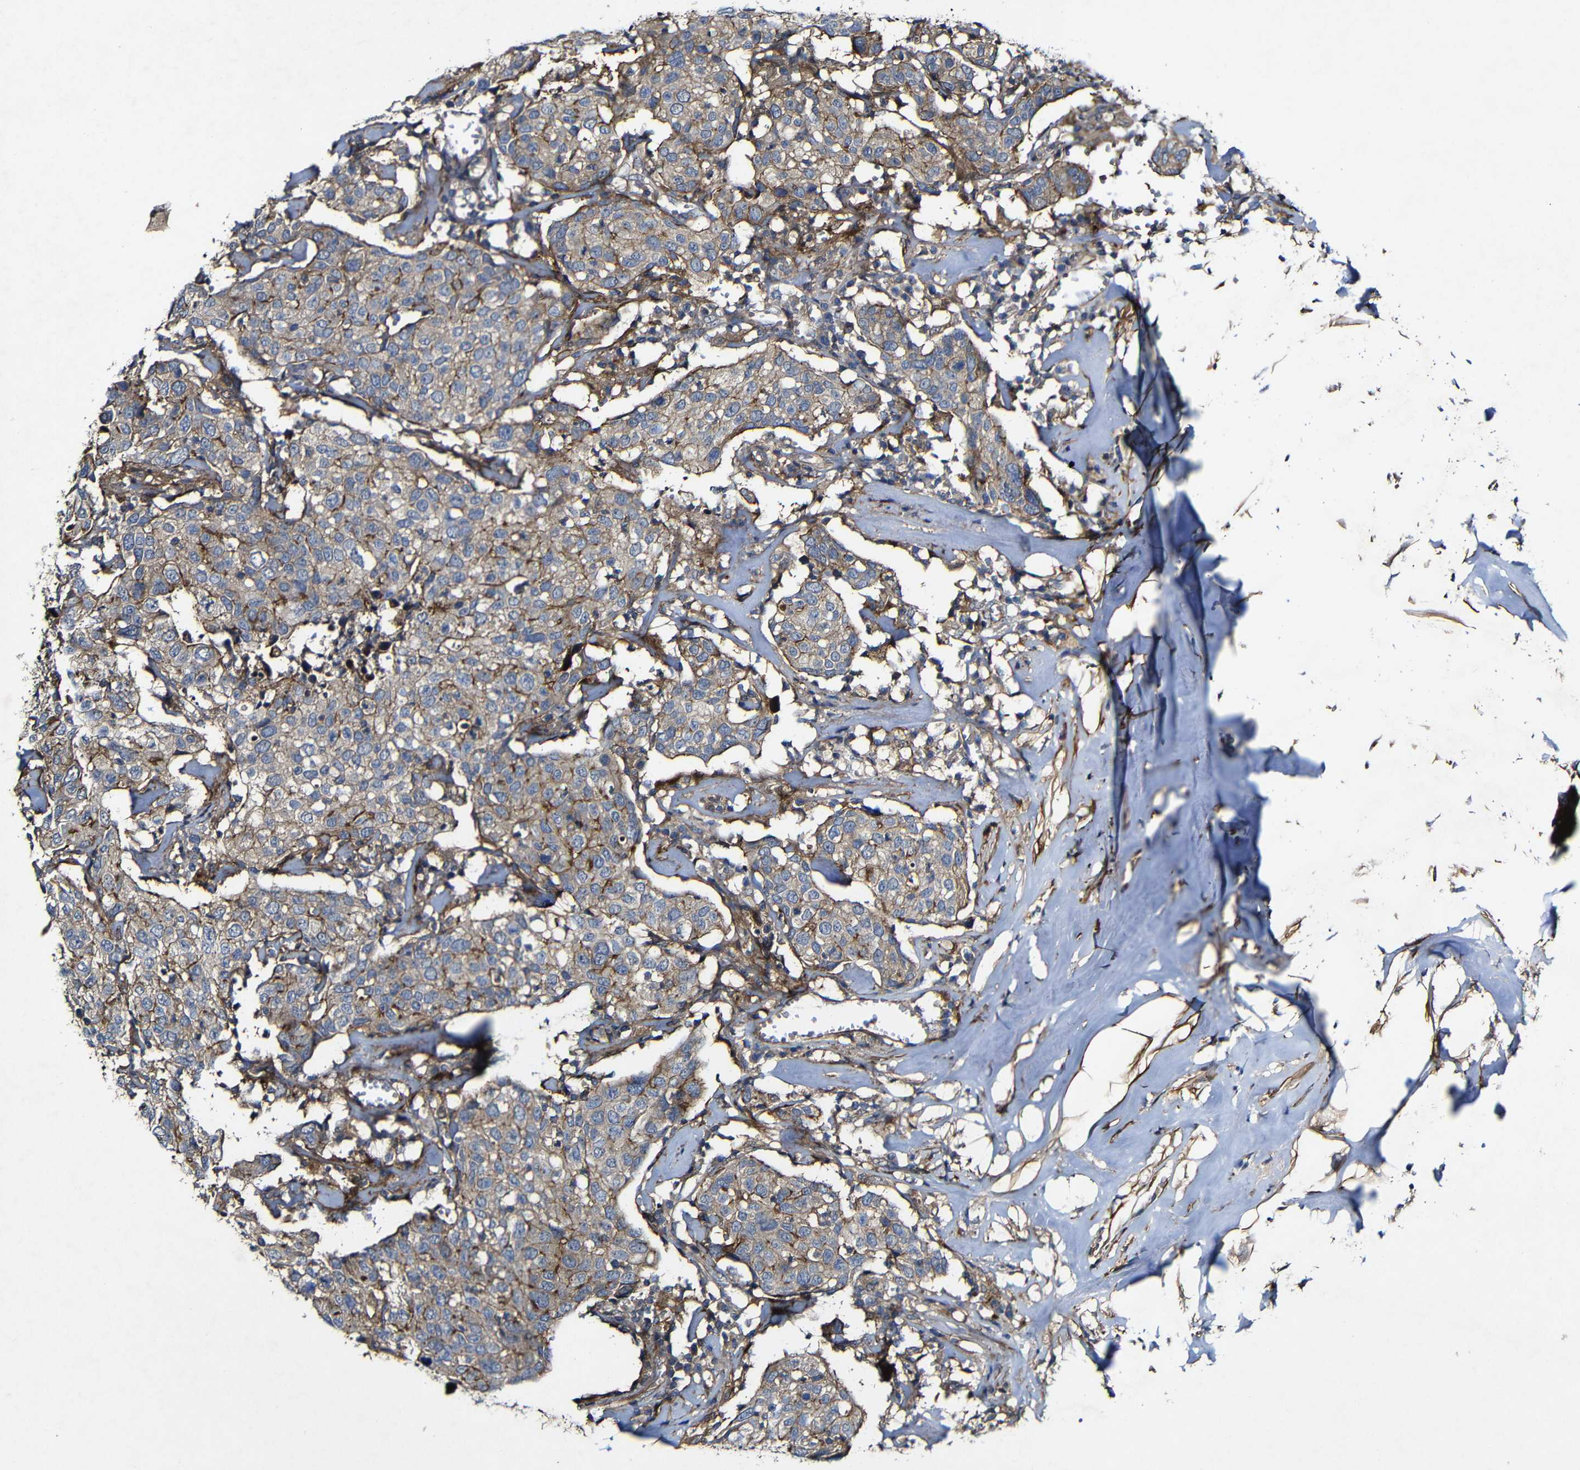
{"staining": {"intensity": "weak", "quantity": ">75%", "location": "cytoplasmic/membranous"}, "tissue": "head and neck cancer", "cell_type": "Tumor cells", "image_type": "cancer", "snomed": [{"axis": "morphology", "description": "Adenocarcinoma, NOS"}, {"axis": "topography", "description": "Salivary gland"}, {"axis": "topography", "description": "Head-Neck"}], "caption": "Tumor cells show low levels of weak cytoplasmic/membranous staining in about >75% of cells in human head and neck adenocarcinoma. (DAB (3,3'-diaminobenzidine) IHC with brightfield microscopy, high magnification).", "gene": "GSDME", "patient": {"sex": "female", "age": 65}}